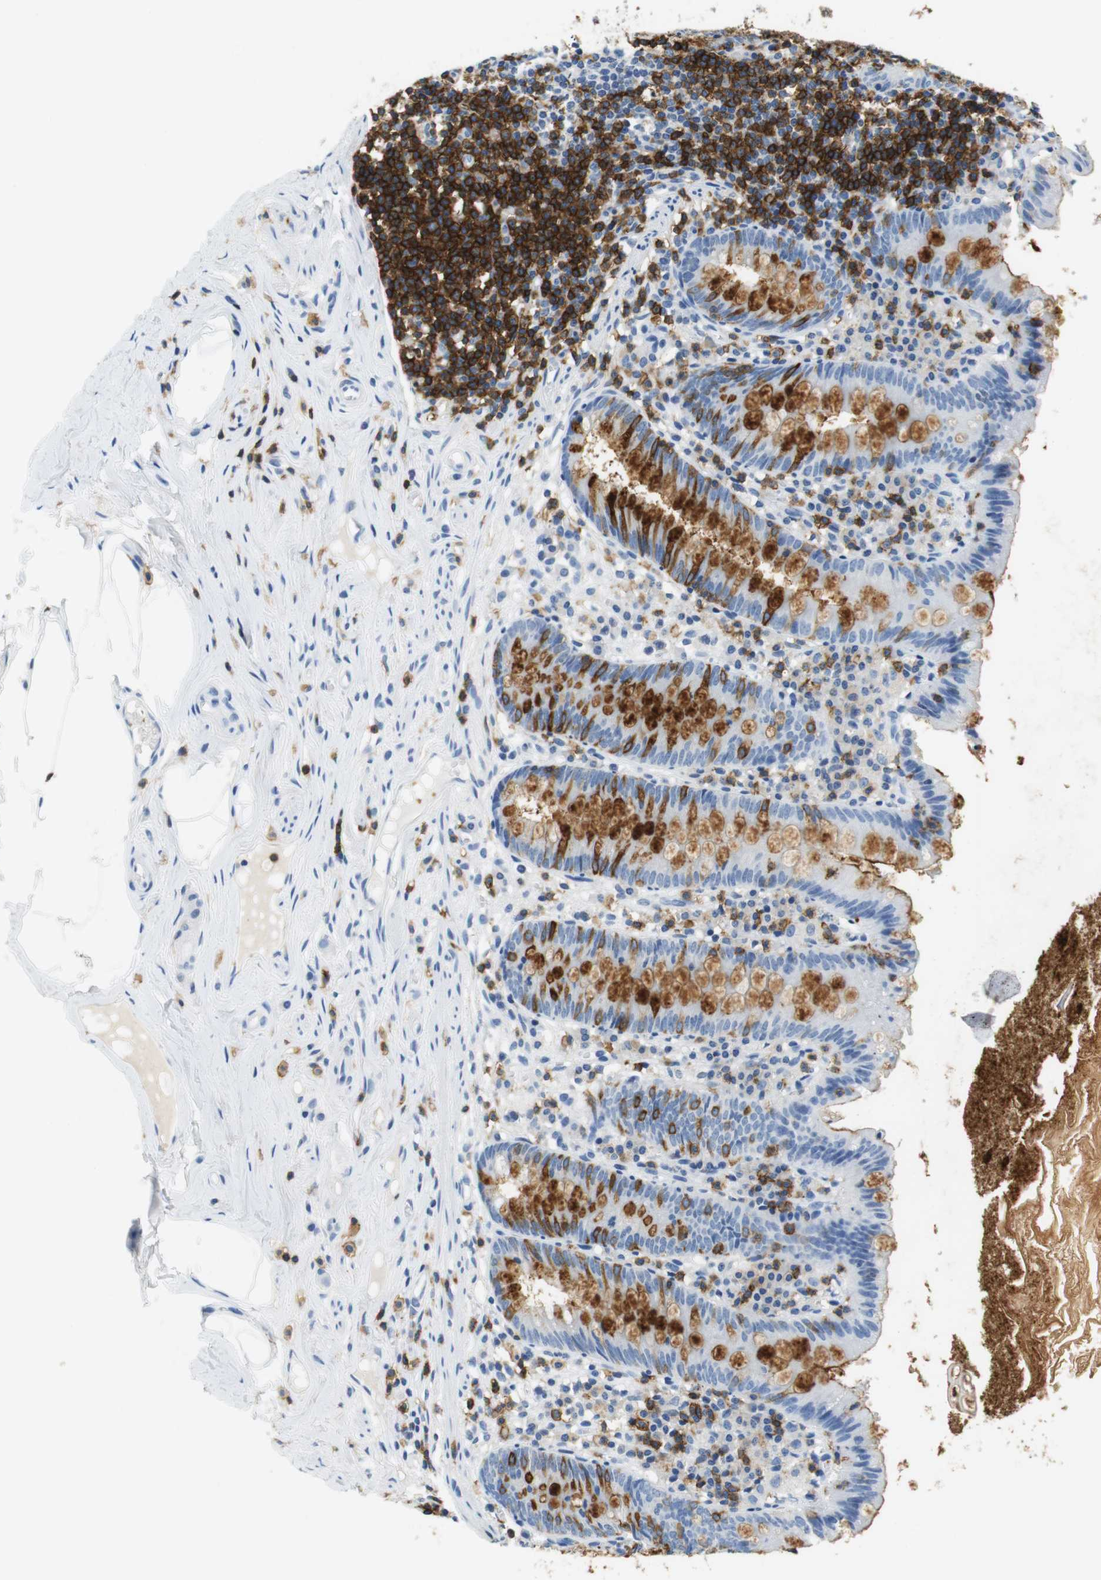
{"staining": {"intensity": "moderate", "quantity": "25%-75%", "location": "cytoplasmic/membranous"}, "tissue": "appendix", "cell_type": "Glandular cells", "image_type": "normal", "snomed": [{"axis": "morphology", "description": "Normal tissue, NOS"}, {"axis": "topography", "description": "Appendix"}], "caption": "Approximately 25%-75% of glandular cells in benign human appendix exhibit moderate cytoplasmic/membranous protein staining as visualized by brown immunohistochemical staining.", "gene": "LAT", "patient": {"sex": "male", "age": 52}}